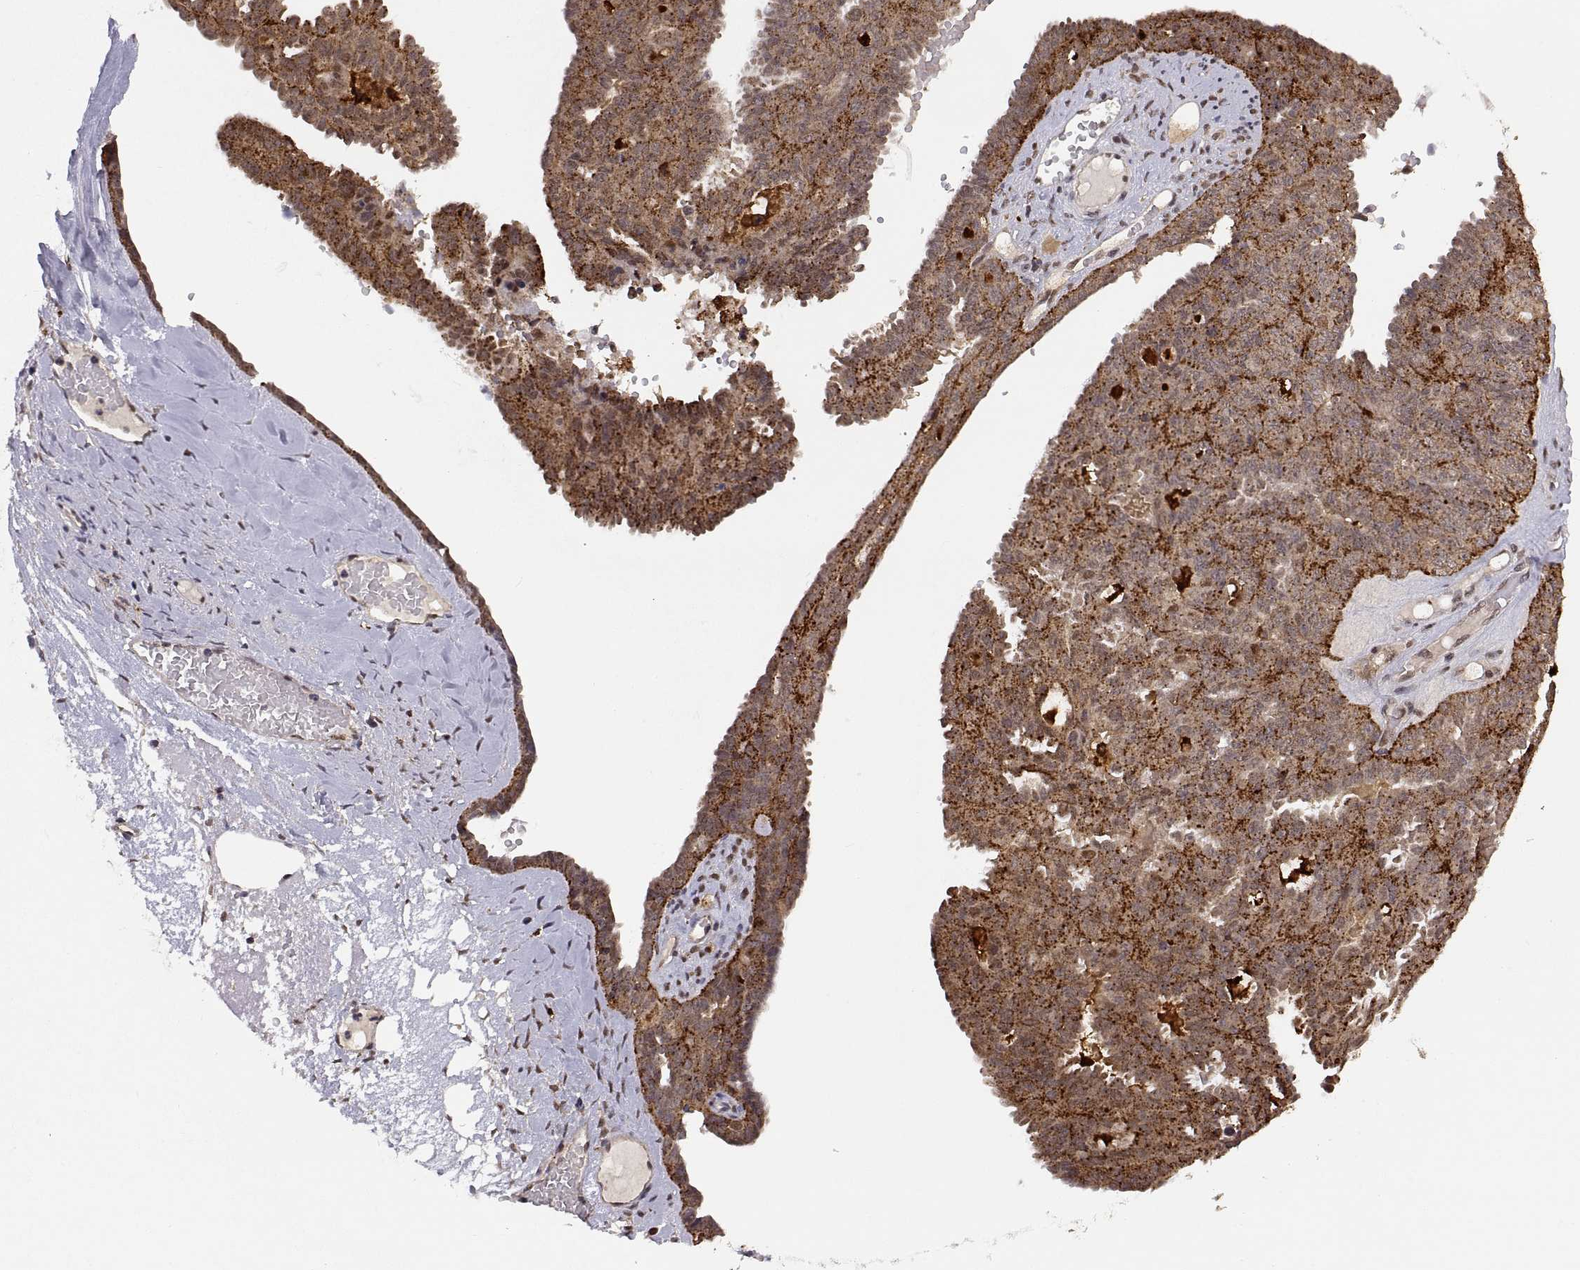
{"staining": {"intensity": "moderate", "quantity": ">75%", "location": "cytoplasmic/membranous"}, "tissue": "ovarian cancer", "cell_type": "Tumor cells", "image_type": "cancer", "snomed": [{"axis": "morphology", "description": "Cystadenocarcinoma, serous, NOS"}, {"axis": "topography", "description": "Ovary"}], "caption": "Tumor cells demonstrate moderate cytoplasmic/membranous positivity in approximately >75% of cells in ovarian cancer.", "gene": "PSMC2", "patient": {"sex": "female", "age": 71}}